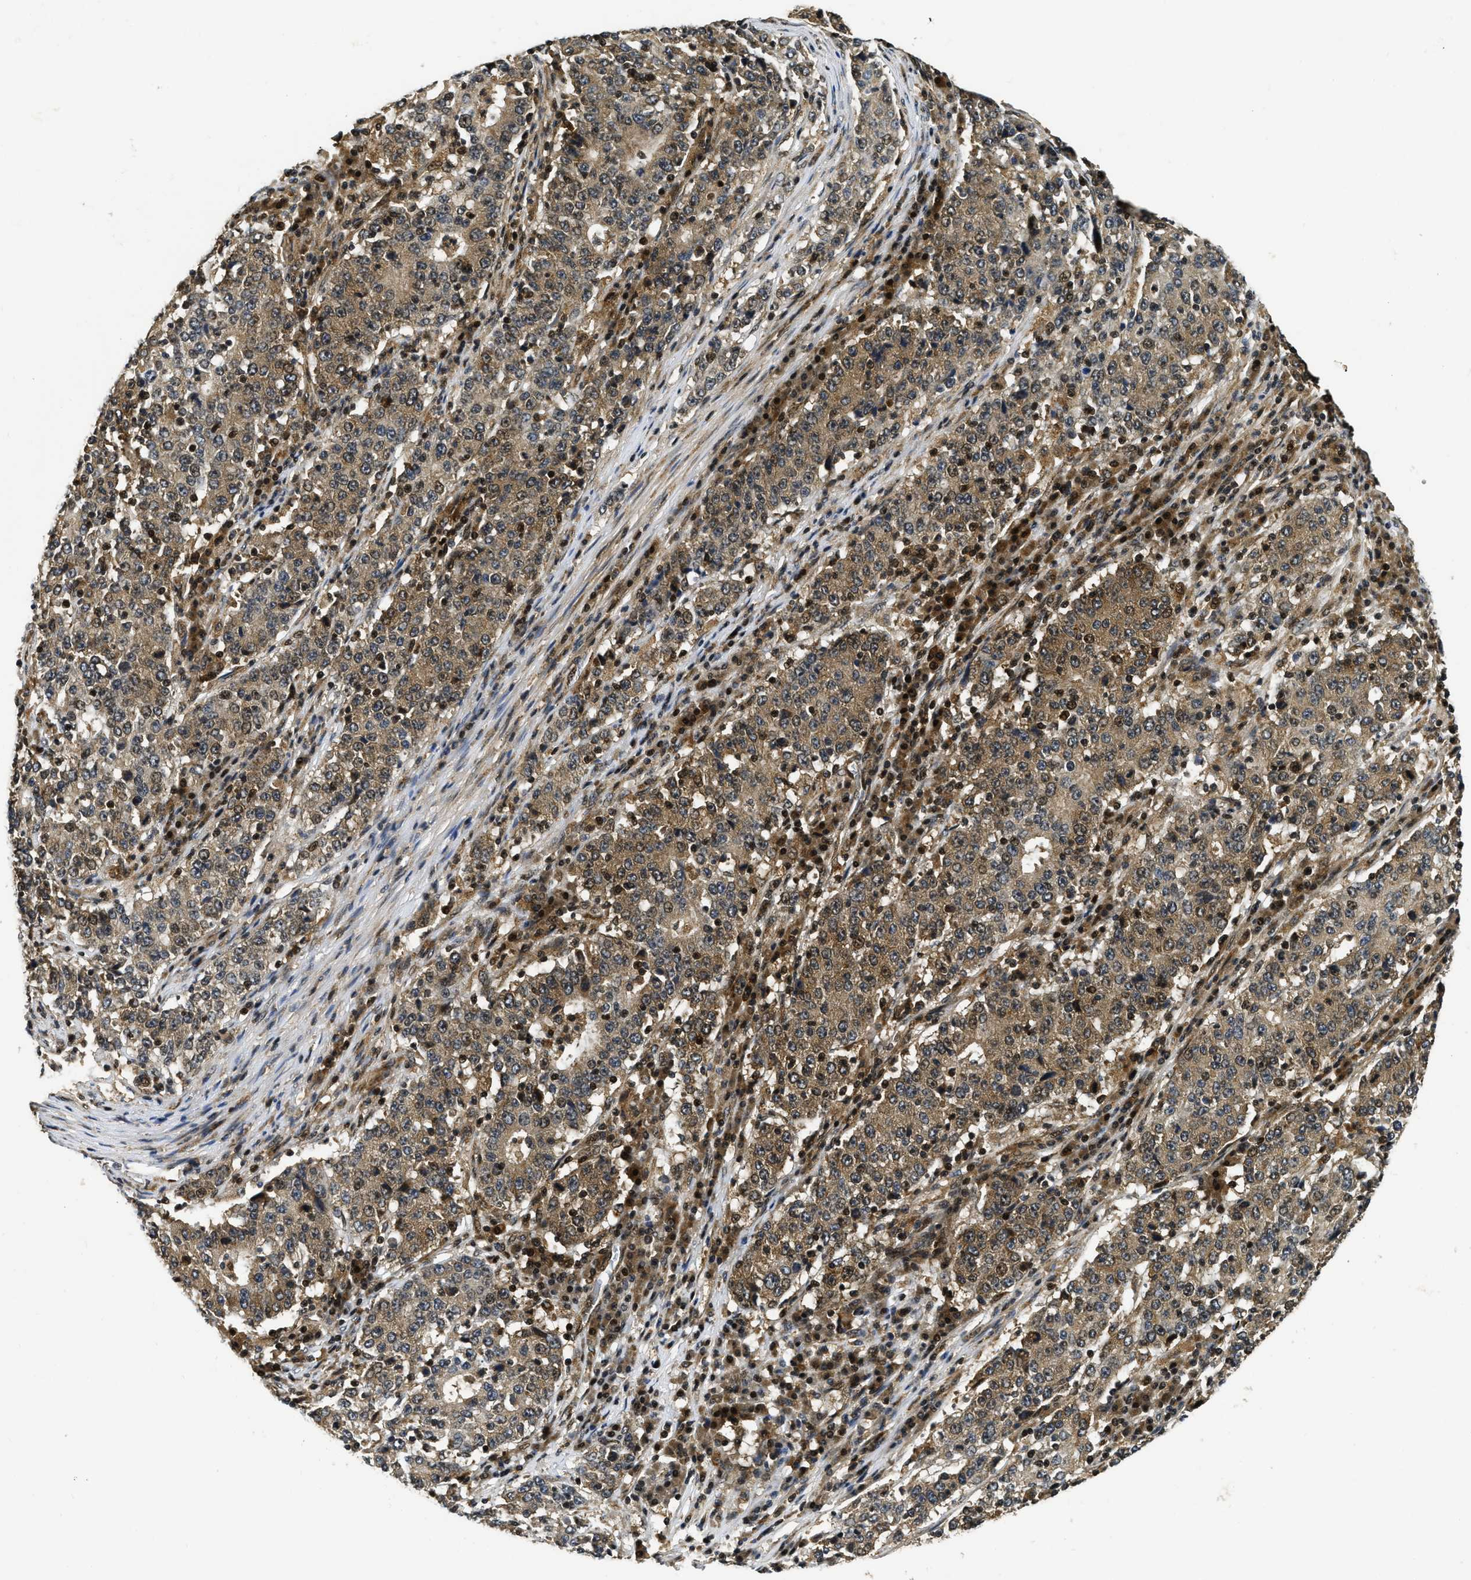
{"staining": {"intensity": "moderate", "quantity": ">75%", "location": "cytoplasmic/membranous"}, "tissue": "stomach cancer", "cell_type": "Tumor cells", "image_type": "cancer", "snomed": [{"axis": "morphology", "description": "Adenocarcinoma, NOS"}, {"axis": "topography", "description": "Stomach"}], "caption": "Adenocarcinoma (stomach) was stained to show a protein in brown. There is medium levels of moderate cytoplasmic/membranous expression in about >75% of tumor cells. (DAB (3,3'-diaminobenzidine) IHC with brightfield microscopy, high magnification).", "gene": "ADSL", "patient": {"sex": "male", "age": 59}}